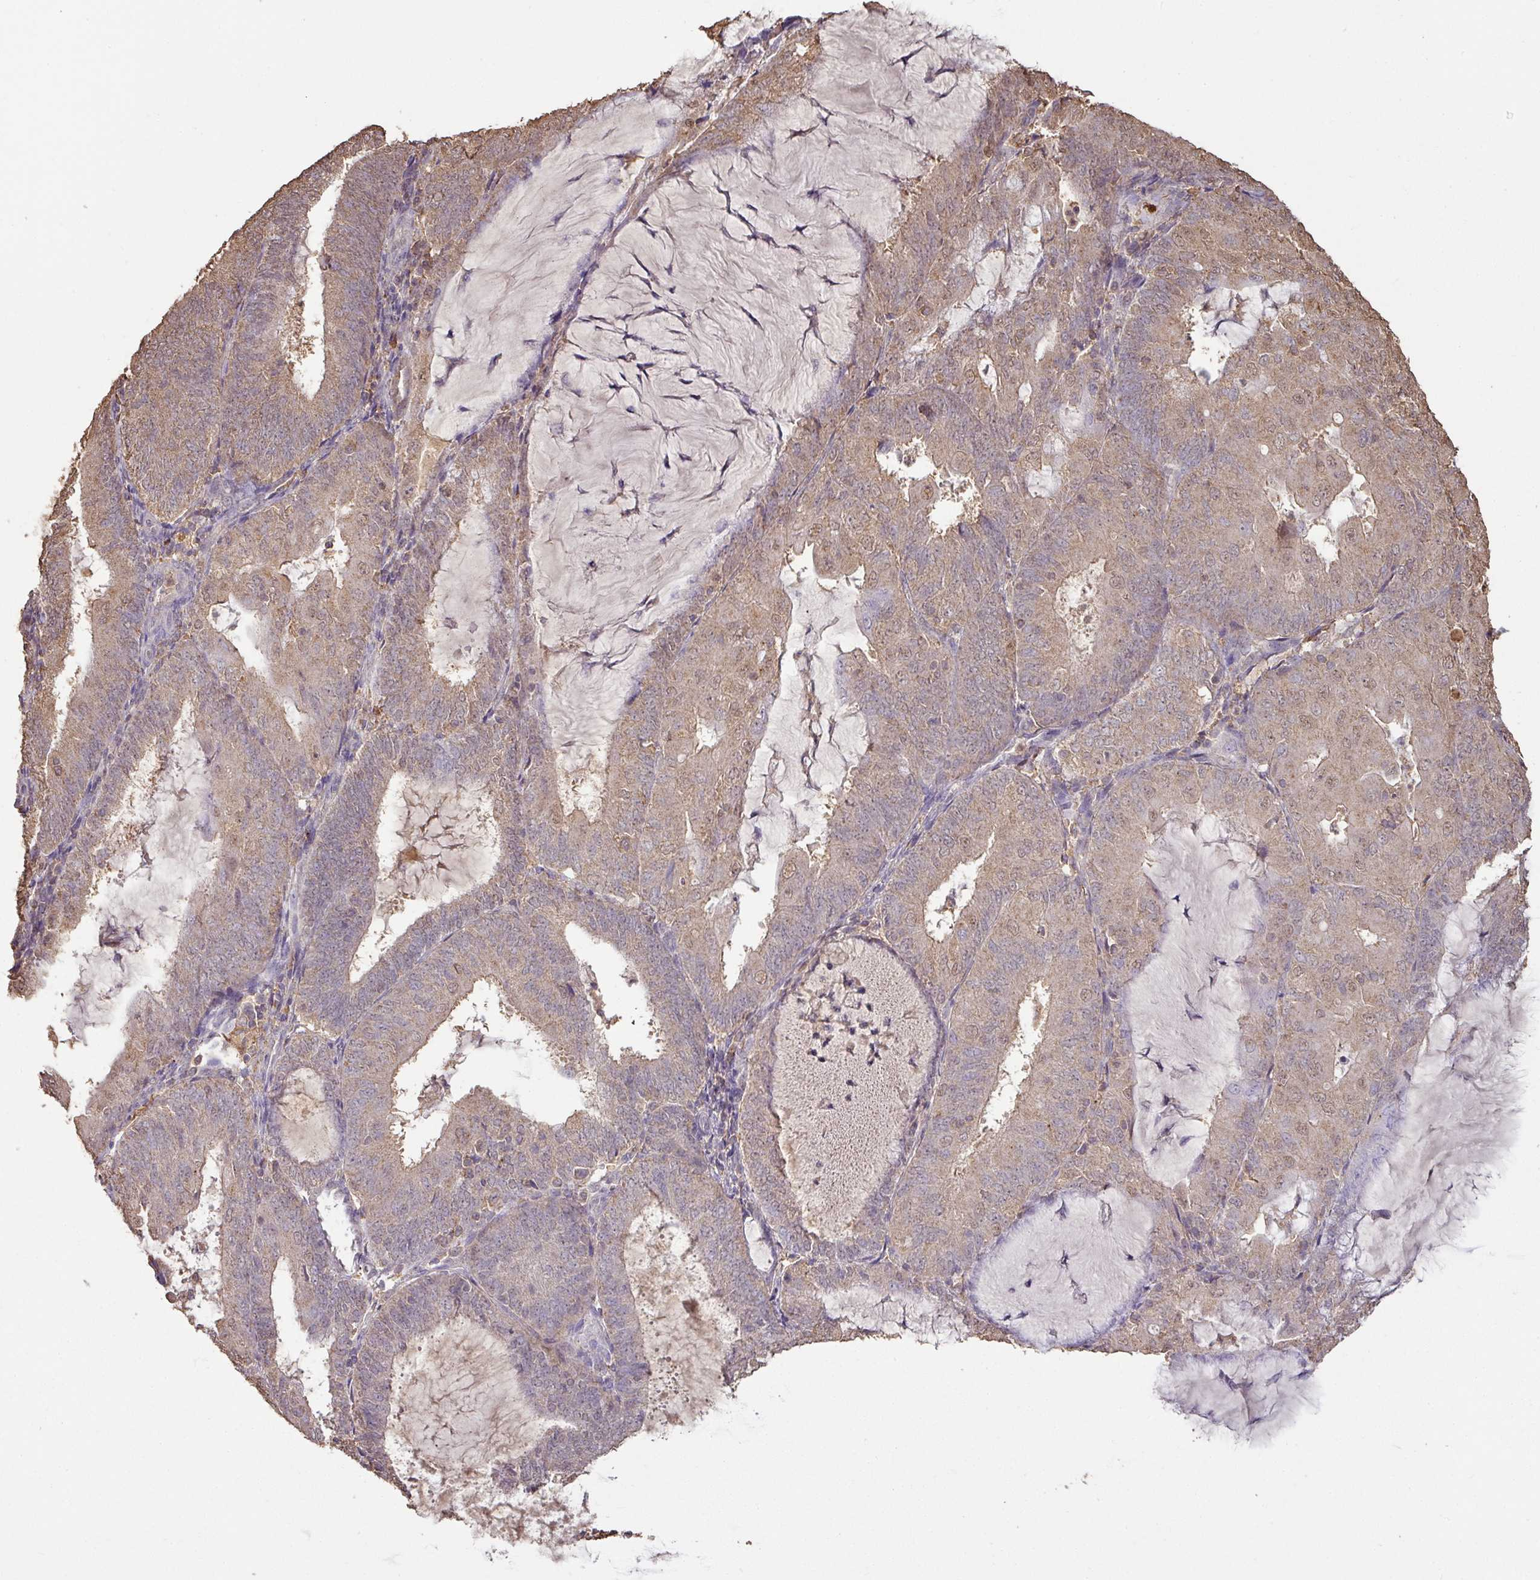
{"staining": {"intensity": "moderate", "quantity": "25%-75%", "location": "cytoplasmic/membranous,nuclear"}, "tissue": "endometrial cancer", "cell_type": "Tumor cells", "image_type": "cancer", "snomed": [{"axis": "morphology", "description": "Adenocarcinoma, NOS"}, {"axis": "topography", "description": "Endometrium"}], "caption": "Moderate cytoplasmic/membranous and nuclear staining for a protein is present in approximately 25%-75% of tumor cells of endometrial adenocarcinoma using immunohistochemistry (IHC).", "gene": "ATAT1", "patient": {"sex": "female", "age": 81}}